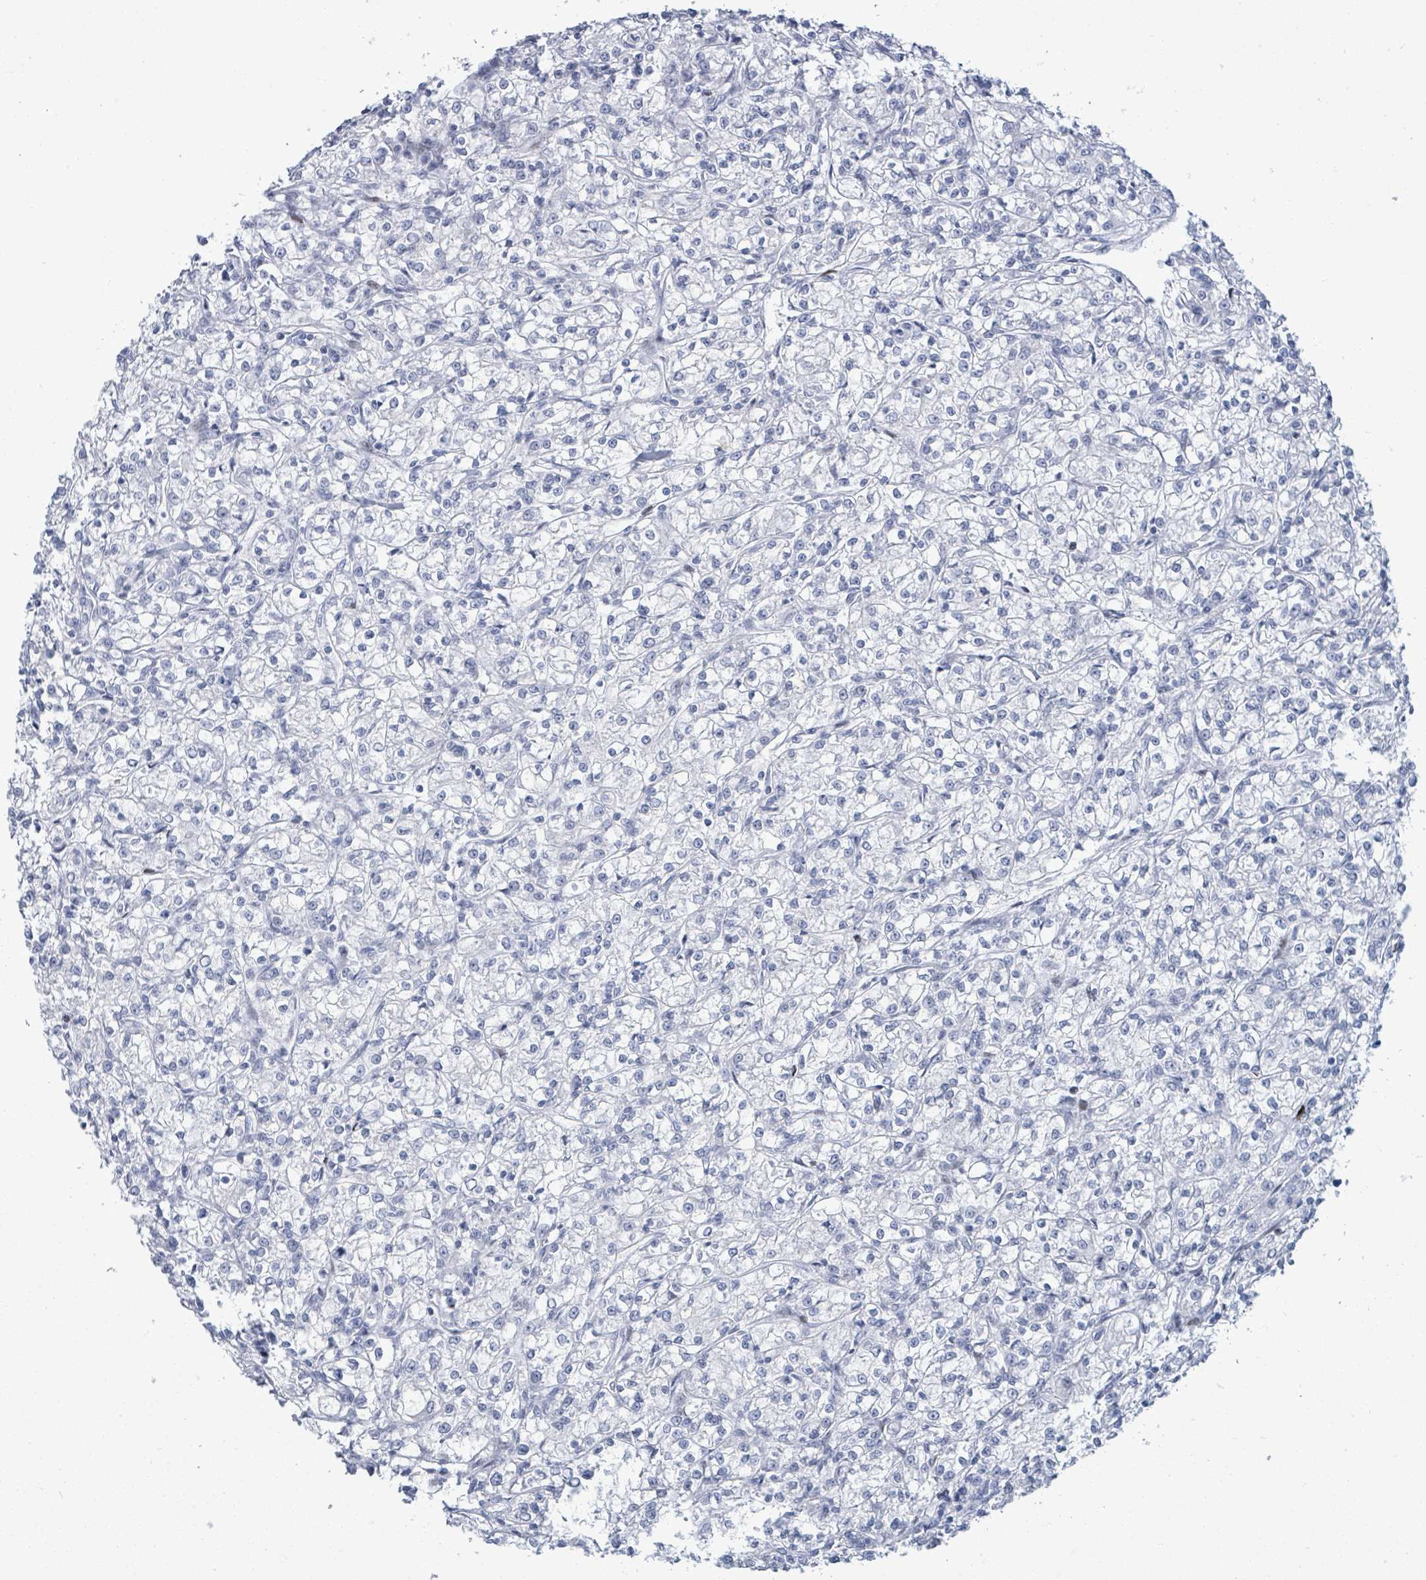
{"staining": {"intensity": "negative", "quantity": "none", "location": "none"}, "tissue": "renal cancer", "cell_type": "Tumor cells", "image_type": "cancer", "snomed": [{"axis": "morphology", "description": "Adenocarcinoma, NOS"}, {"axis": "topography", "description": "Kidney"}], "caption": "The image exhibits no significant staining in tumor cells of renal cancer.", "gene": "MALL", "patient": {"sex": "female", "age": 59}}